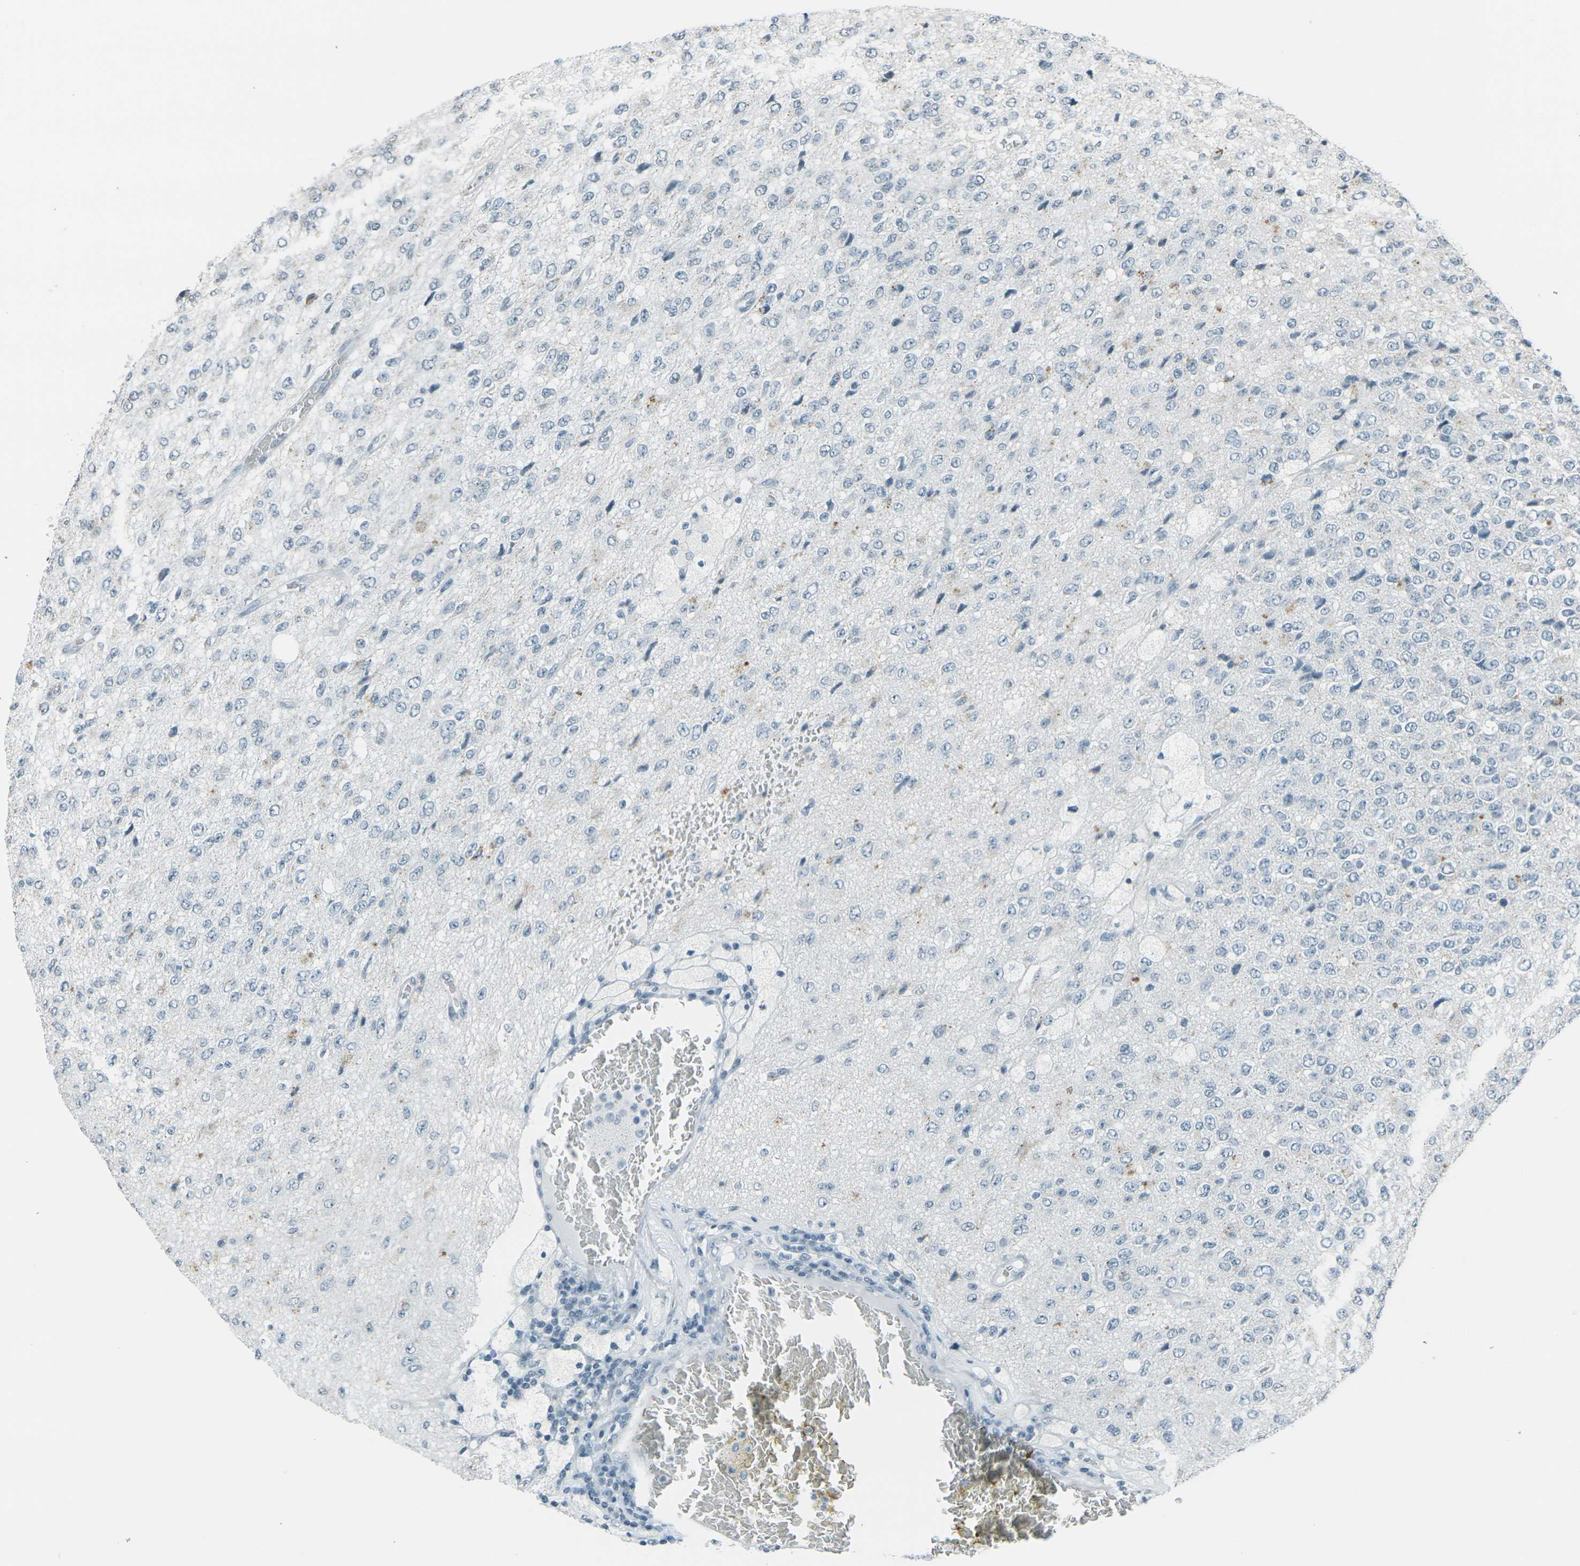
{"staining": {"intensity": "weak", "quantity": "<25%", "location": "cytoplasmic/membranous"}, "tissue": "glioma", "cell_type": "Tumor cells", "image_type": "cancer", "snomed": [{"axis": "morphology", "description": "Glioma, malignant, High grade"}, {"axis": "topography", "description": "pancreas cauda"}], "caption": "High power microscopy micrograph of an immunohistochemistry (IHC) image of glioma, revealing no significant expression in tumor cells. The staining is performed using DAB (3,3'-diaminobenzidine) brown chromogen with nuclei counter-stained in using hematoxylin.", "gene": "H2BC1", "patient": {"sex": "male", "age": 60}}